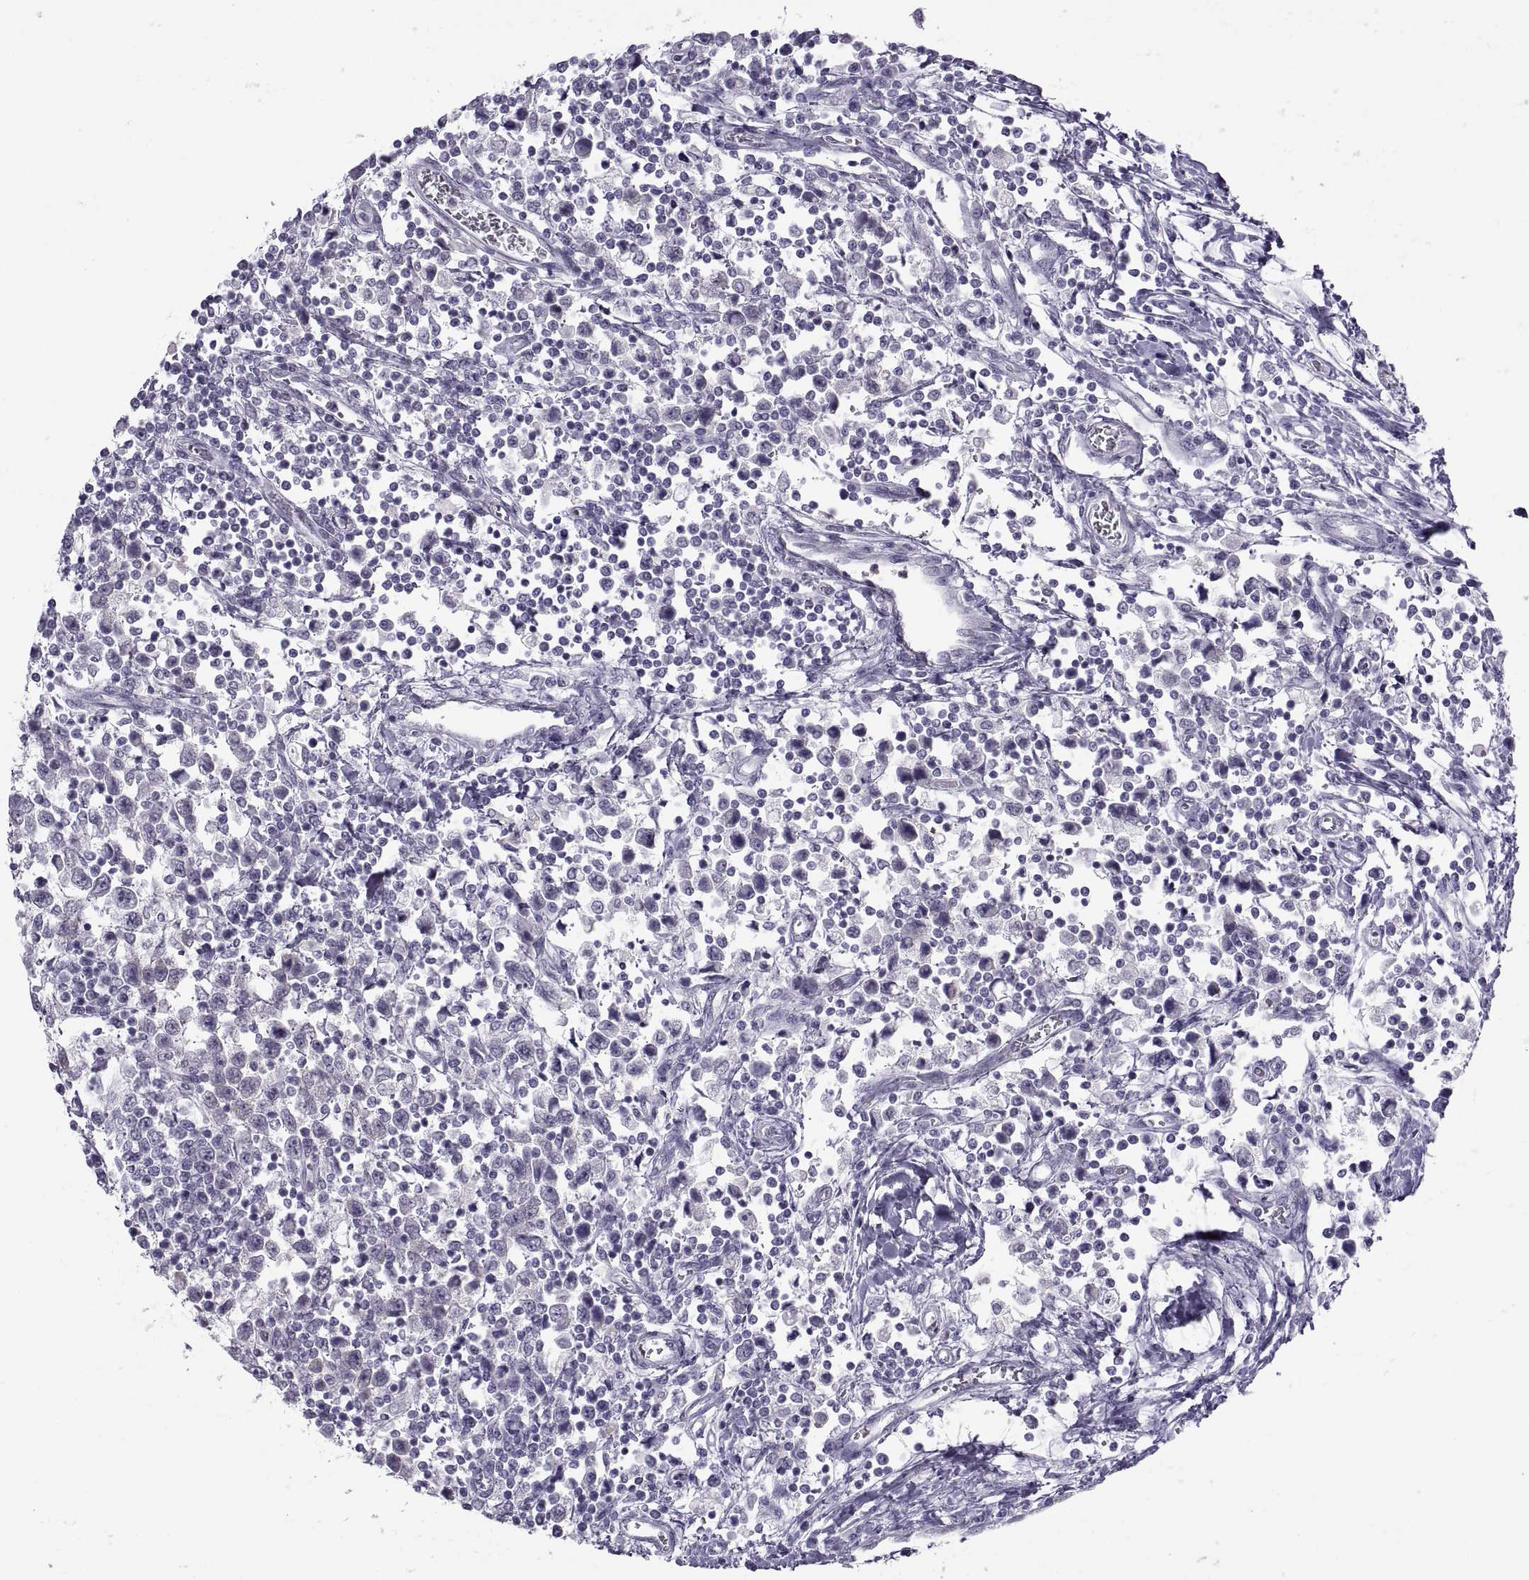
{"staining": {"intensity": "negative", "quantity": "none", "location": "none"}, "tissue": "testis cancer", "cell_type": "Tumor cells", "image_type": "cancer", "snomed": [{"axis": "morphology", "description": "Seminoma, NOS"}, {"axis": "topography", "description": "Testis"}], "caption": "This image is of testis seminoma stained with IHC to label a protein in brown with the nuclei are counter-stained blue. There is no expression in tumor cells. (DAB immunohistochemistry (IHC) visualized using brightfield microscopy, high magnification).", "gene": "C3orf22", "patient": {"sex": "male", "age": 34}}